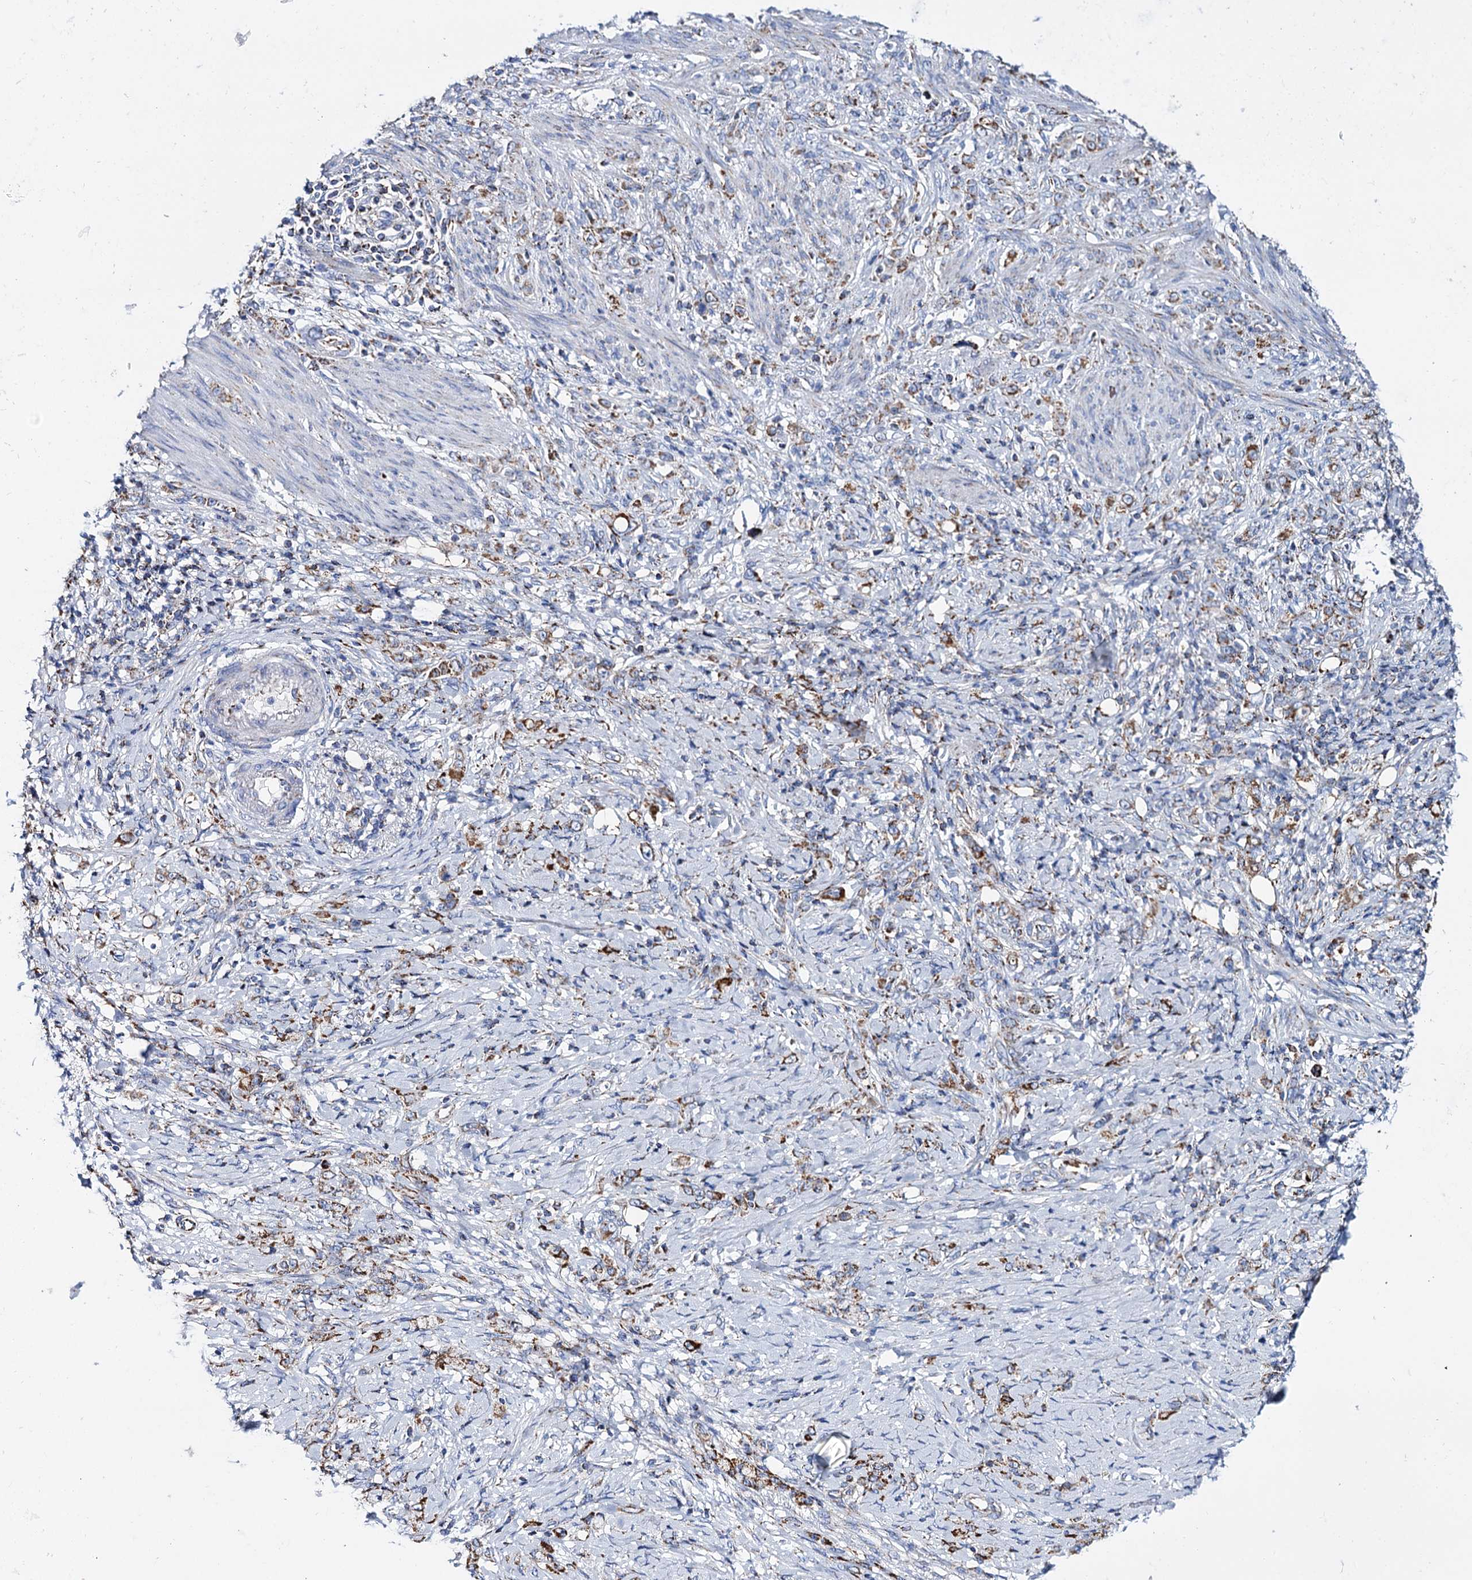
{"staining": {"intensity": "moderate", "quantity": ">75%", "location": "cytoplasmic/membranous"}, "tissue": "stomach cancer", "cell_type": "Tumor cells", "image_type": "cancer", "snomed": [{"axis": "morphology", "description": "Adenocarcinoma, NOS"}, {"axis": "topography", "description": "Stomach"}], "caption": "Stomach cancer (adenocarcinoma) tissue displays moderate cytoplasmic/membranous positivity in about >75% of tumor cells", "gene": "UBASH3B", "patient": {"sex": "female", "age": 79}}